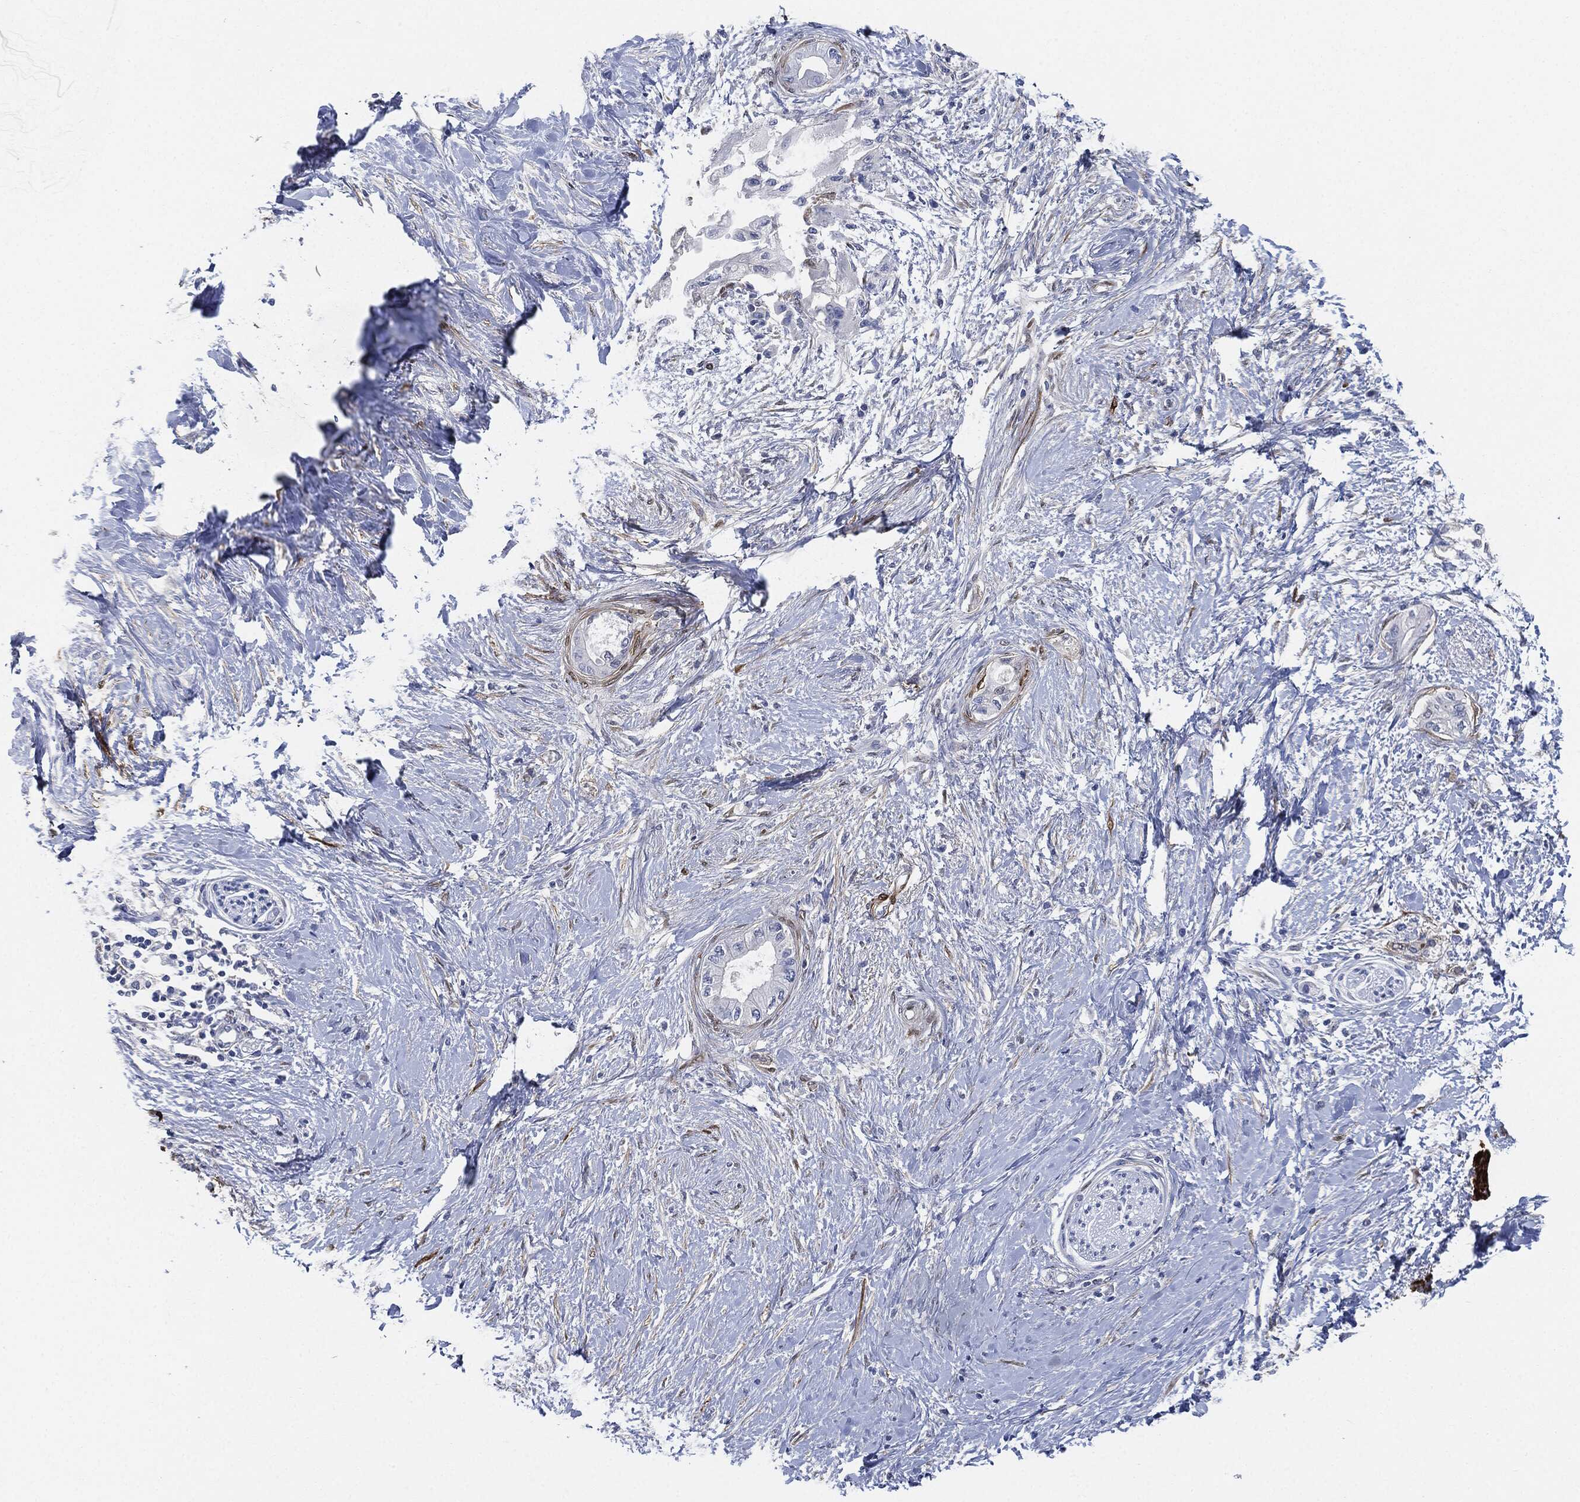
{"staining": {"intensity": "negative", "quantity": "none", "location": "none"}, "tissue": "pancreatic cancer", "cell_type": "Tumor cells", "image_type": "cancer", "snomed": [{"axis": "morphology", "description": "Normal tissue, NOS"}, {"axis": "morphology", "description": "Adenocarcinoma, NOS"}, {"axis": "topography", "description": "Pancreas"}, {"axis": "topography", "description": "Duodenum"}], "caption": "DAB (3,3'-diaminobenzidine) immunohistochemical staining of pancreatic adenocarcinoma reveals no significant expression in tumor cells.", "gene": "TAGLN", "patient": {"sex": "female", "age": 60}}